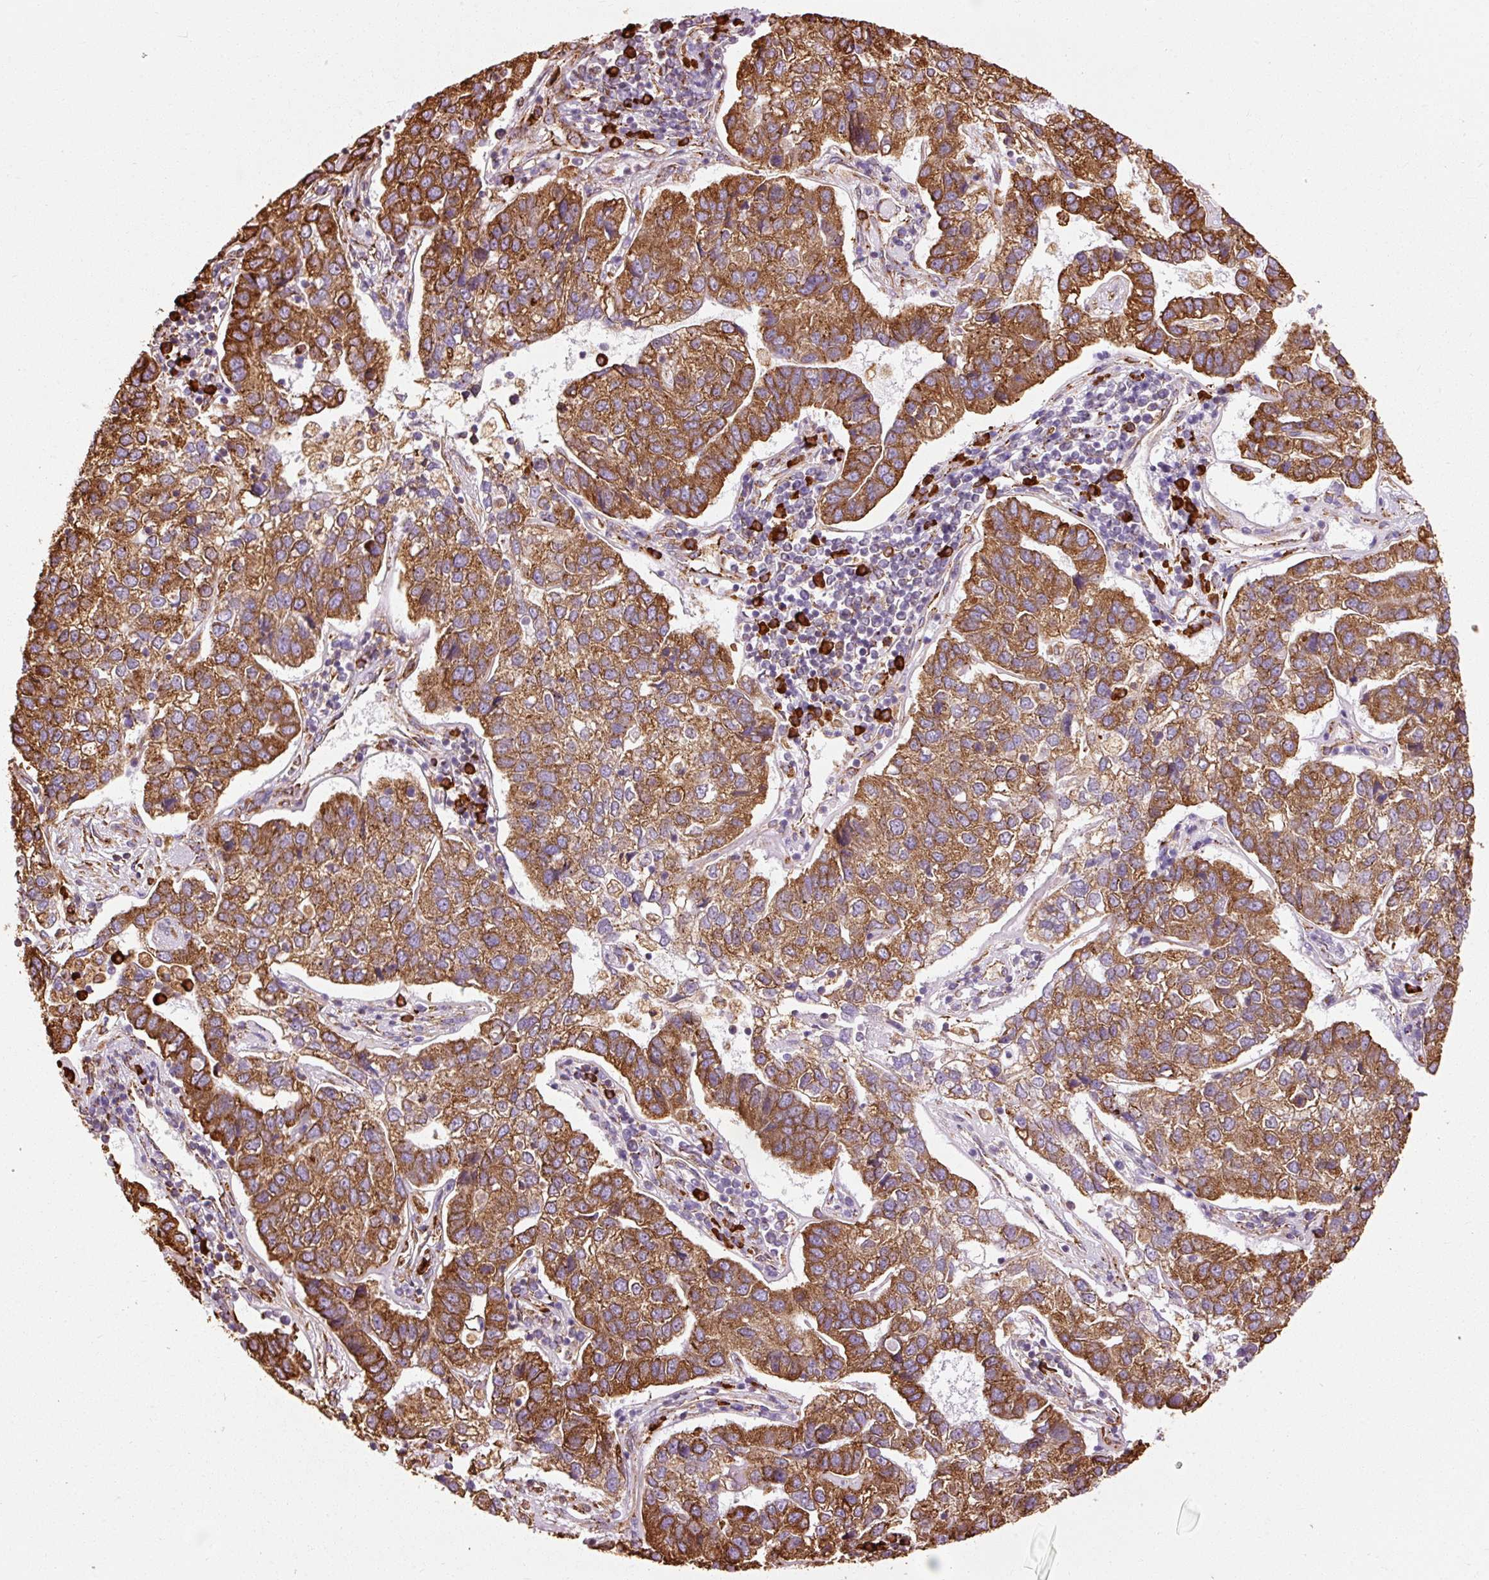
{"staining": {"intensity": "strong", "quantity": ">75%", "location": "cytoplasmic/membranous"}, "tissue": "pancreatic cancer", "cell_type": "Tumor cells", "image_type": "cancer", "snomed": [{"axis": "morphology", "description": "Adenocarcinoma, NOS"}, {"axis": "topography", "description": "Pancreas"}], "caption": "High-power microscopy captured an immunohistochemistry histopathology image of pancreatic cancer, revealing strong cytoplasmic/membranous staining in approximately >75% of tumor cells. The staining was performed using DAB to visualize the protein expression in brown, while the nuclei were stained in blue with hematoxylin (Magnification: 20x).", "gene": "KLC1", "patient": {"sex": "female", "age": 61}}